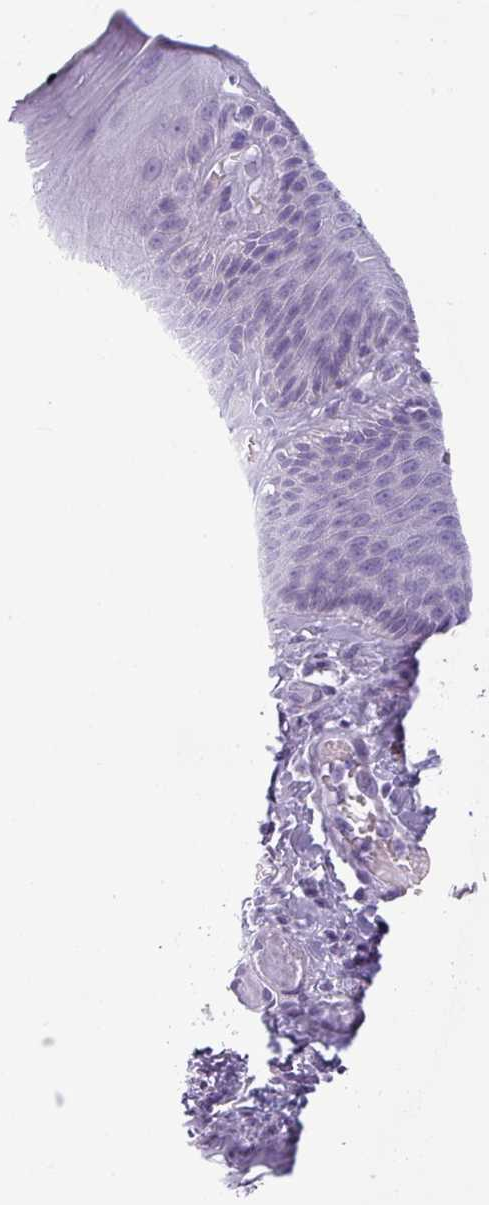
{"staining": {"intensity": "negative", "quantity": "none", "location": "none"}, "tissue": "skin", "cell_type": "Epidermal cells", "image_type": "normal", "snomed": [{"axis": "morphology", "description": "Normal tissue, NOS"}, {"axis": "topography", "description": "Anal"}, {"axis": "topography", "description": "Peripheral nerve tissue"}], "caption": "High magnification brightfield microscopy of benign skin stained with DAB (3,3'-diaminobenzidine) (brown) and counterstained with hematoxylin (blue): epidermal cells show no significant expression.", "gene": "CDH16", "patient": {"sex": "male", "age": 53}}